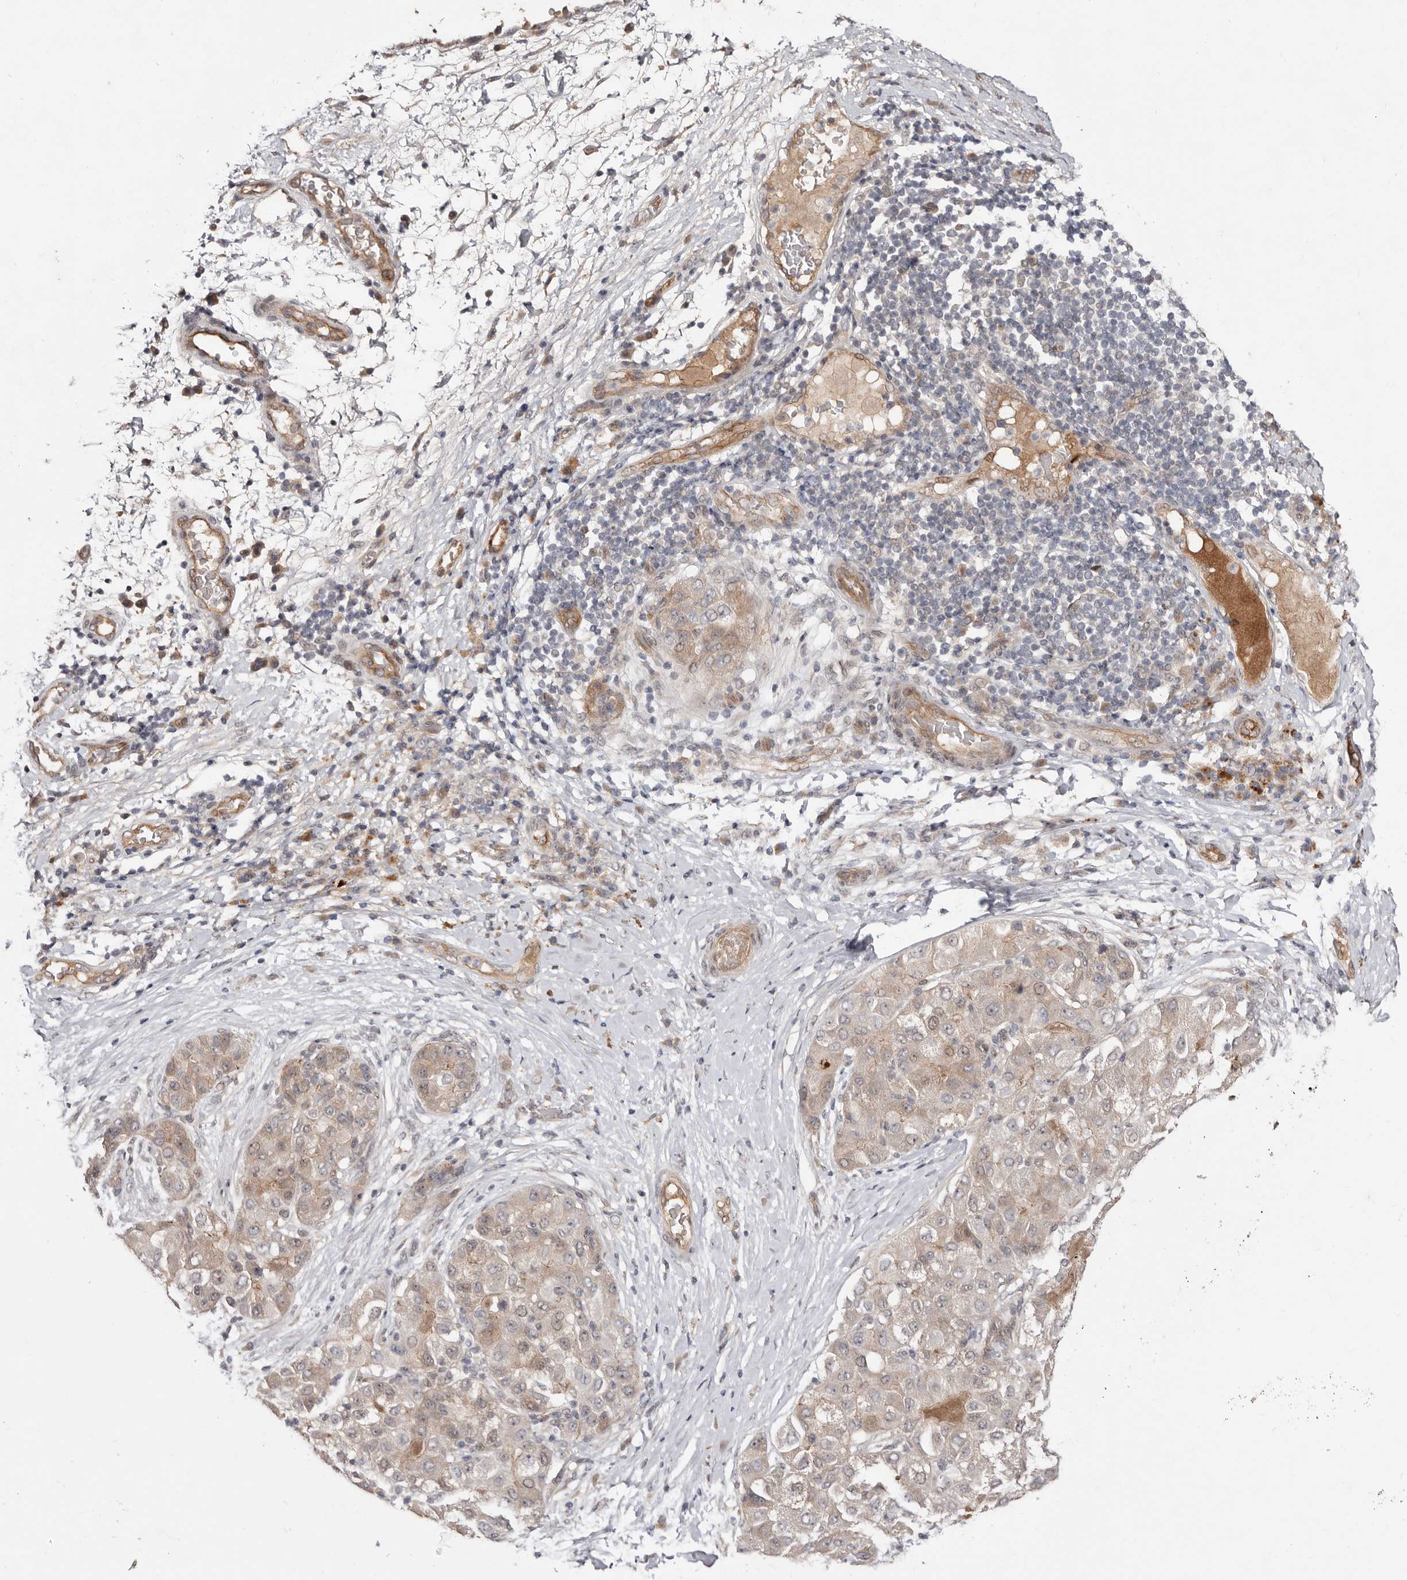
{"staining": {"intensity": "weak", "quantity": "<25%", "location": "cytoplasmic/membranous"}, "tissue": "liver cancer", "cell_type": "Tumor cells", "image_type": "cancer", "snomed": [{"axis": "morphology", "description": "Carcinoma, Hepatocellular, NOS"}, {"axis": "topography", "description": "Liver"}], "caption": "This micrograph is of hepatocellular carcinoma (liver) stained with IHC to label a protein in brown with the nuclei are counter-stained blue. There is no positivity in tumor cells.", "gene": "EGR3", "patient": {"sex": "male", "age": 80}}